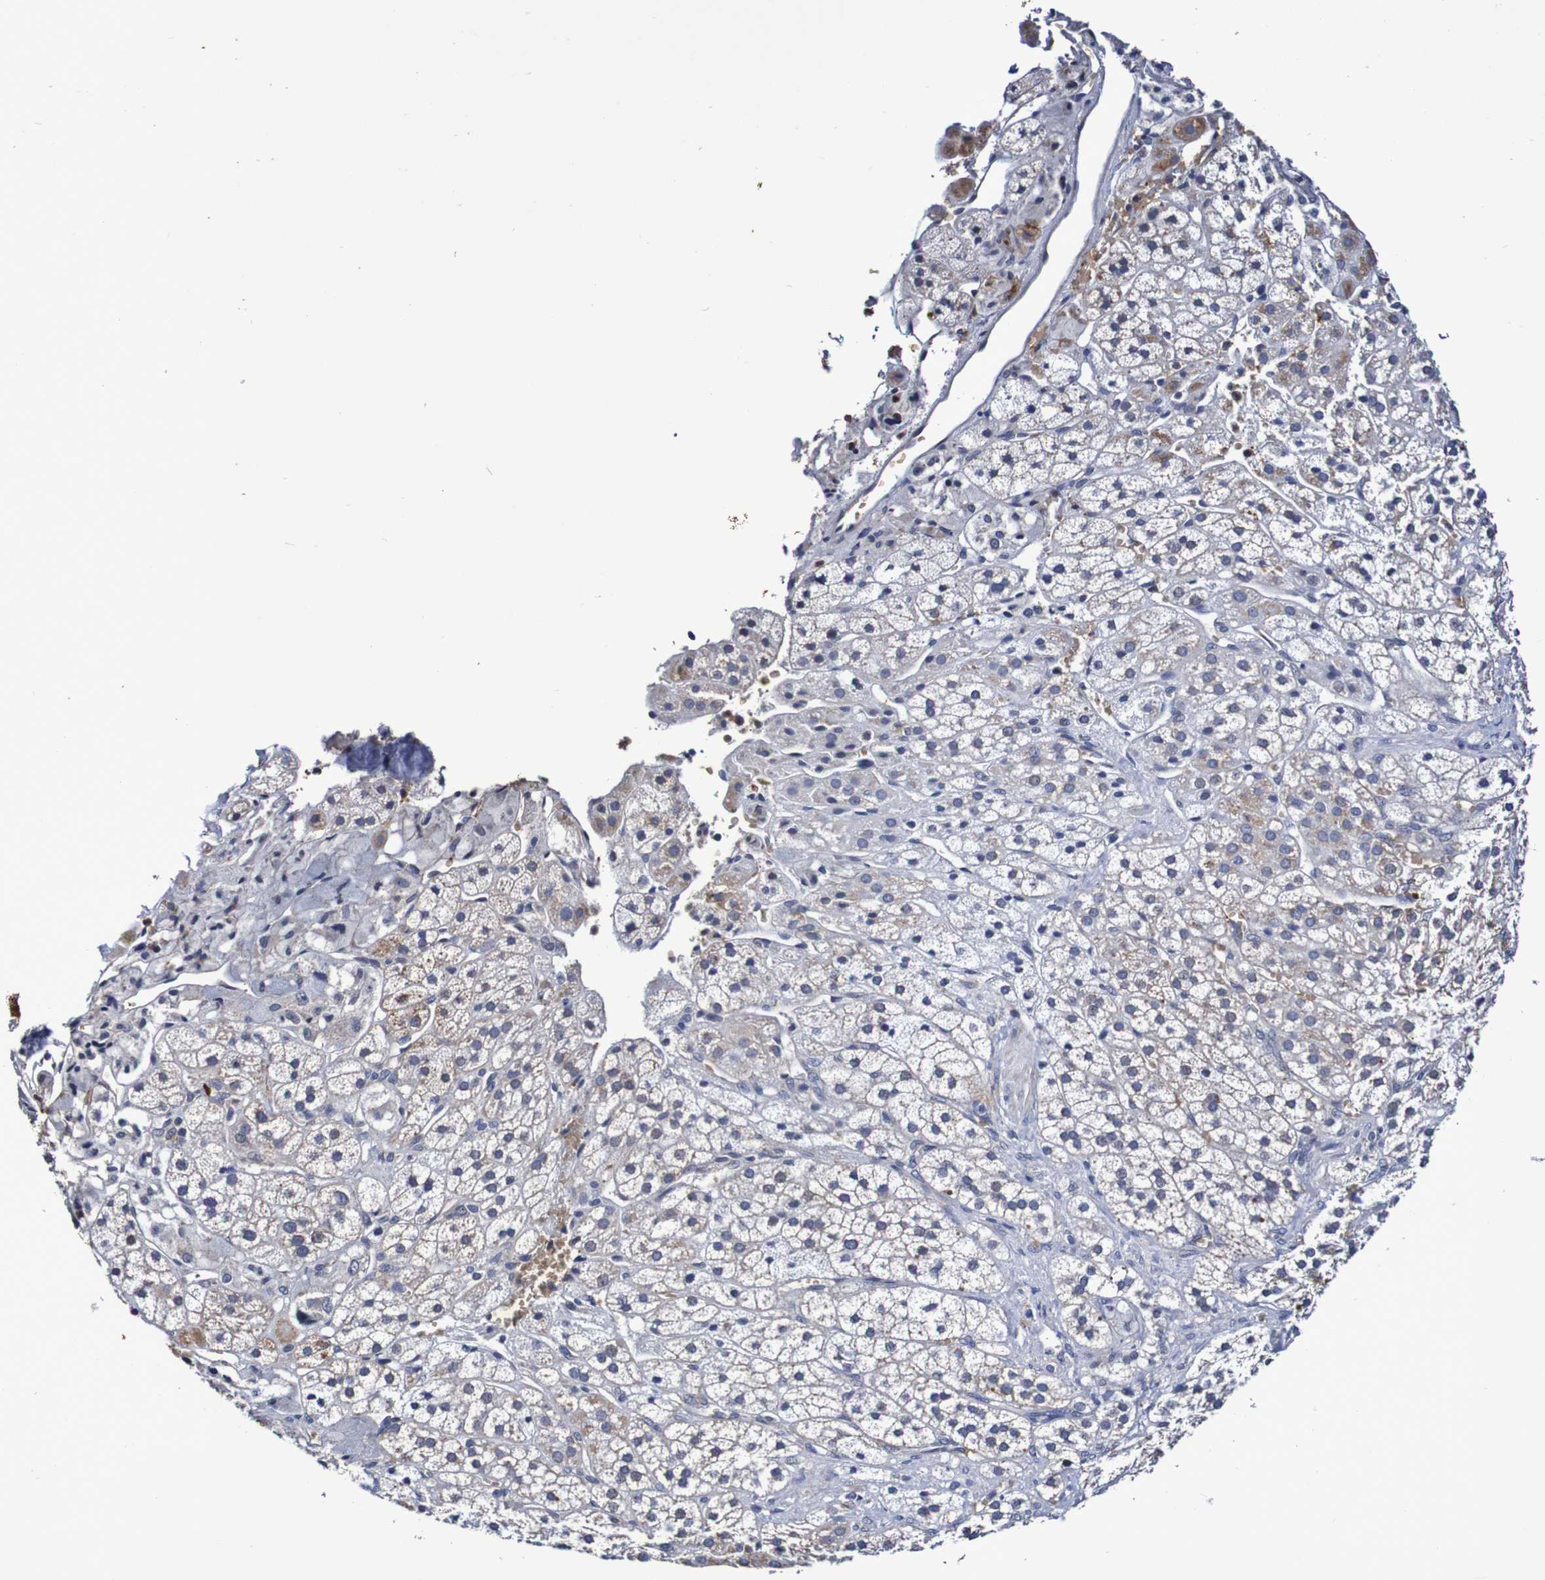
{"staining": {"intensity": "moderate", "quantity": "25%-75%", "location": "cytoplasmic/membranous"}, "tissue": "adrenal gland", "cell_type": "Glandular cells", "image_type": "normal", "snomed": [{"axis": "morphology", "description": "Normal tissue, NOS"}, {"axis": "topography", "description": "Adrenal gland"}], "caption": "Brown immunohistochemical staining in normal human adrenal gland displays moderate cytoplasmic/membranous staining in about 25%-75% of glandular cells.", "gene": "WNT4", "patient": {"sex": "male", "age": 56}}